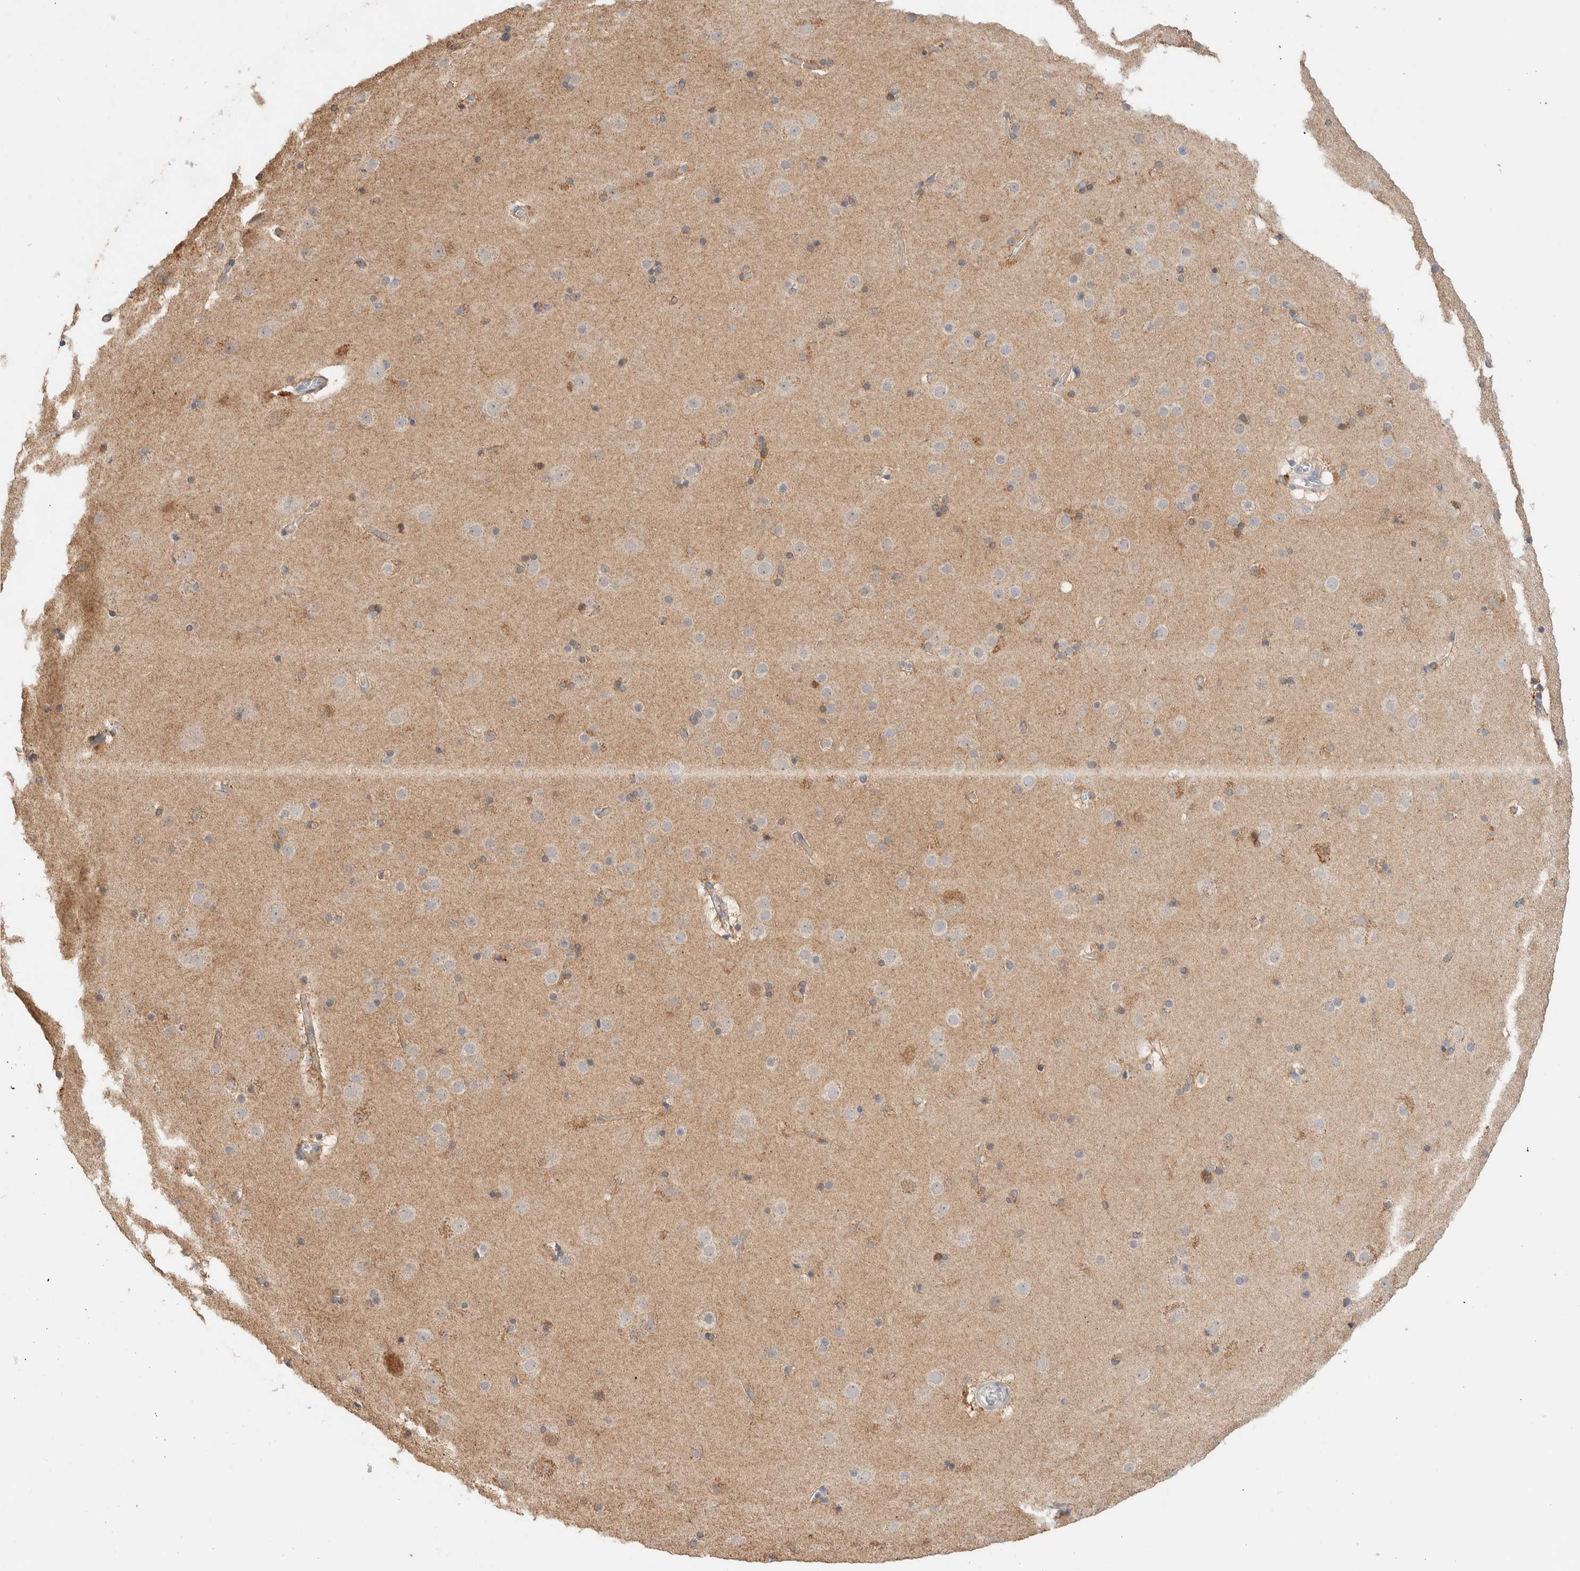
{"staining": {"intensity": "negative", "quantity": "none", "location": "none"}, "tissue": "cerebral cortex", "cell_type": "Endothelial cells", "image_type": "normal", "snomed": [{"axis": "morphology", "description": "Normal tissue, NOS"}, {"axis": "topography", "description": "Cerebral cortex"}], "caption": "The image displays no significant staining in endothelial cells of cerebral cortex. (Immunohistochemistry, brightfield microscopy, high magnification).", "gene": "CA13", "patient": {"sex": "male", "age": 57}}